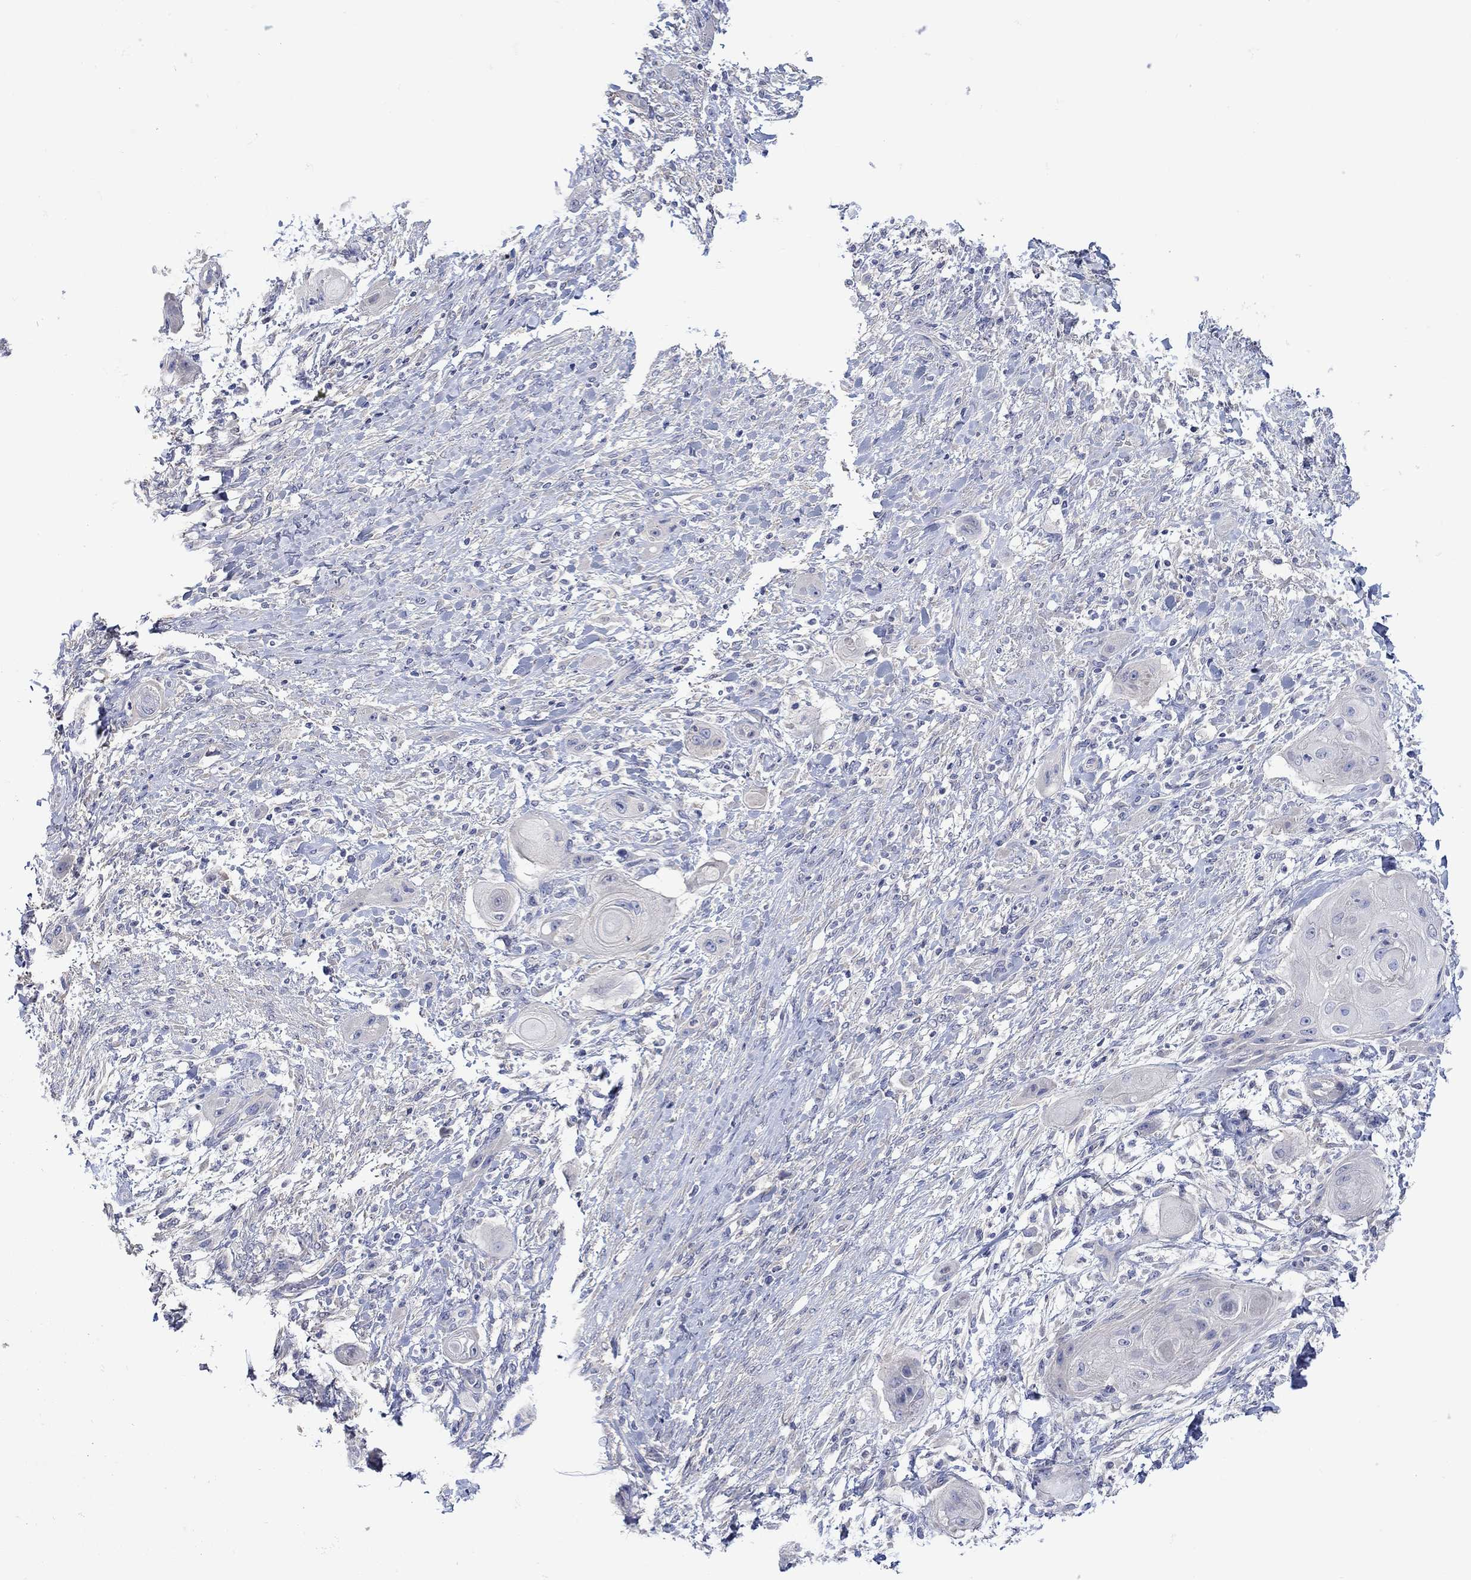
{"staining": {"intensity": "negative", "quantity": "none", "location": "none"}, "tissue": "skin cancer", "cell_type": "Tumor cells", "image_type": "cancer", "snomed": [{"axis": "morphology", "description": "Squamous cell carcinoma, NOS"}, {"axis": "topography", "description": "Skin"}], "caption": "Protein analysis of squamous cell carcinoma (skin) exhibits no significant positivity in tumor cells. Nuclei are stained in blue.", "gene": "MSI1", "patient": {"sex": "male", "age": 62}}